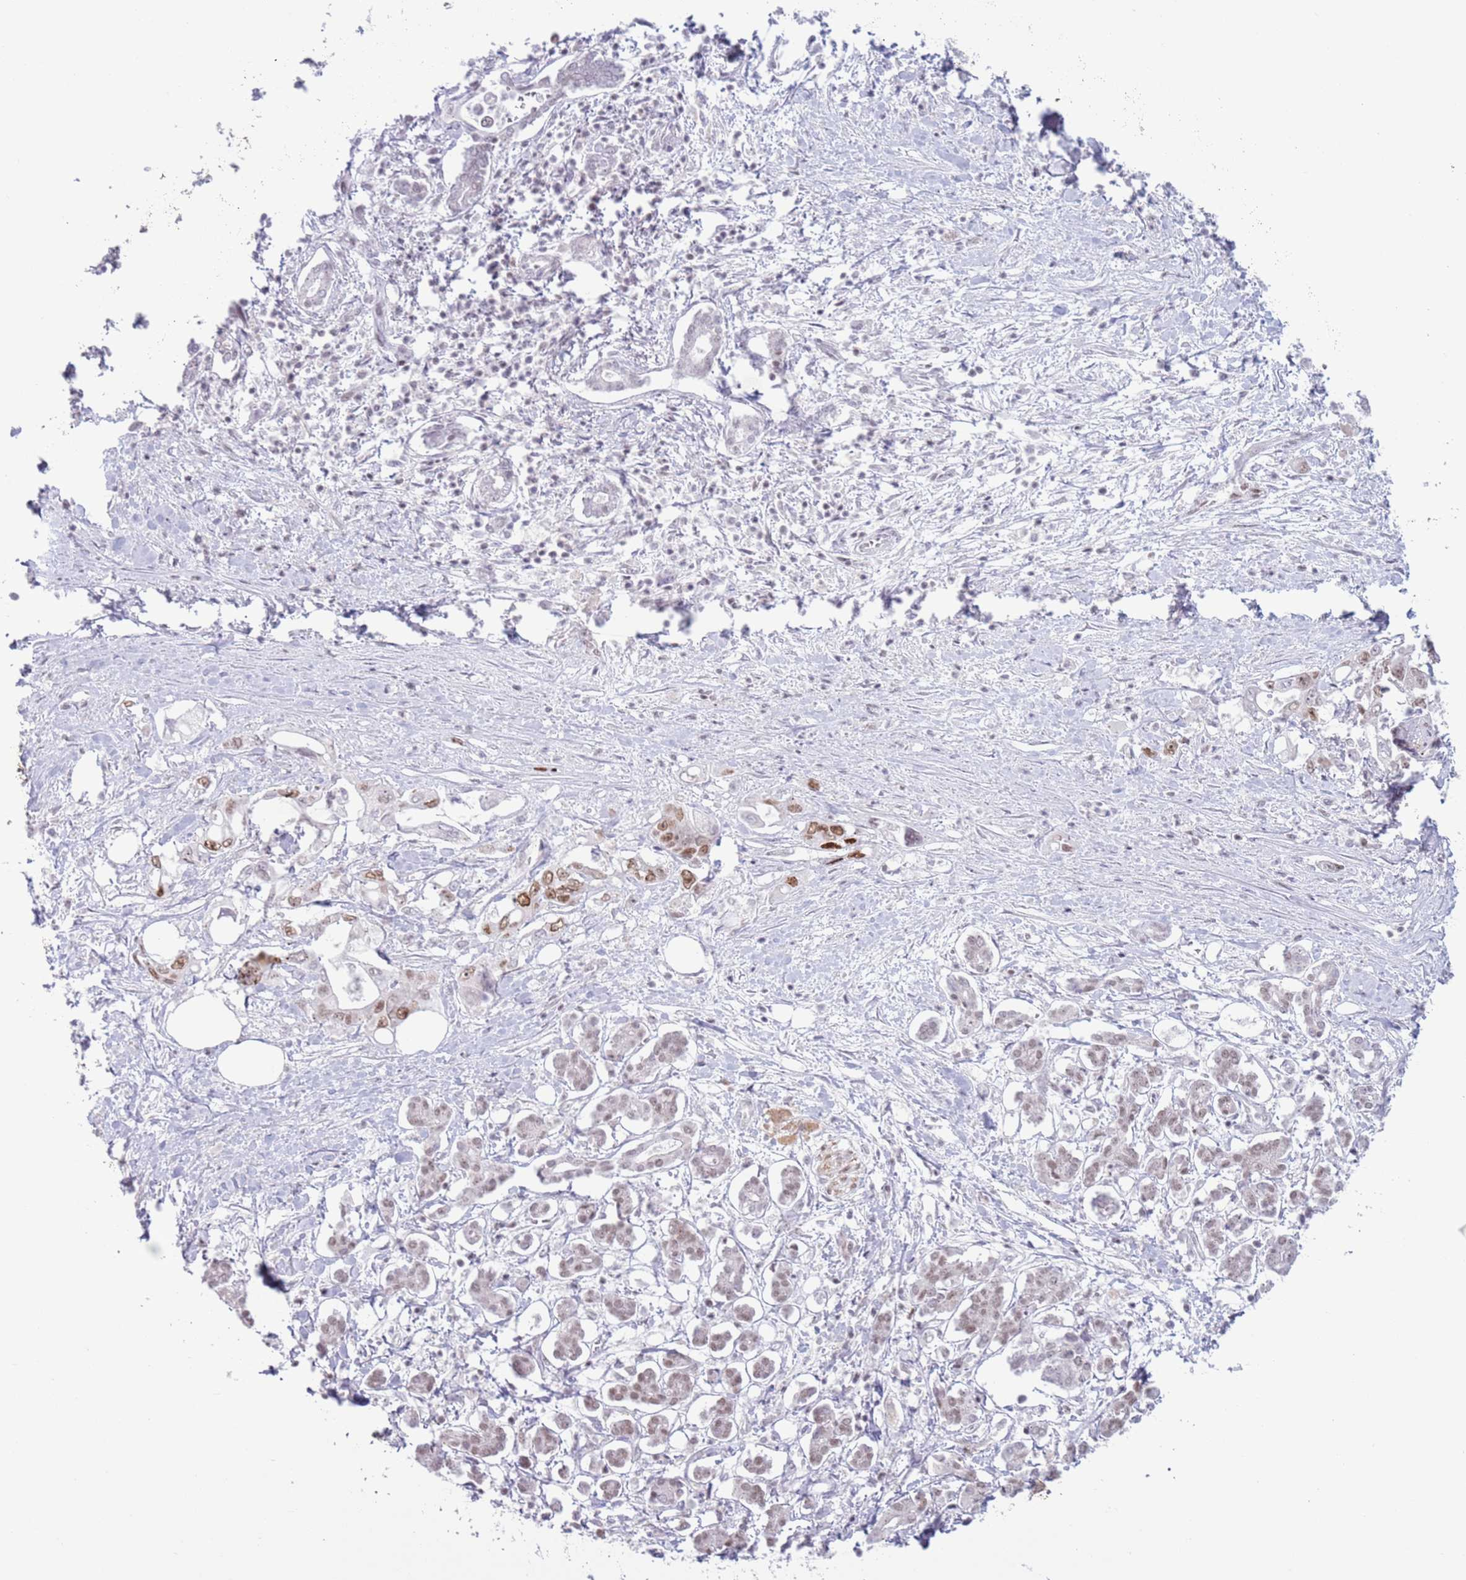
{"staining": {"intensity": "moderate", "quantity": "<25%", "location": "nuclear"}, "tissue": "pancreatic cancer", "cell_type": "Tumor cells", "image_type": "cancer", "snomed": [{"axis": "morphology", "description": "Adenocarcinoma, NOS"}, {"axis": "topography", "description": "Pancreas"}], "caption": "Tumor cells display low levels of moderate nuclear staining in about <25% of cells in adenocarcinoma (pancreatic).", "gene": "MRPL34", "patient": {"sex": "male", "age": 61}}